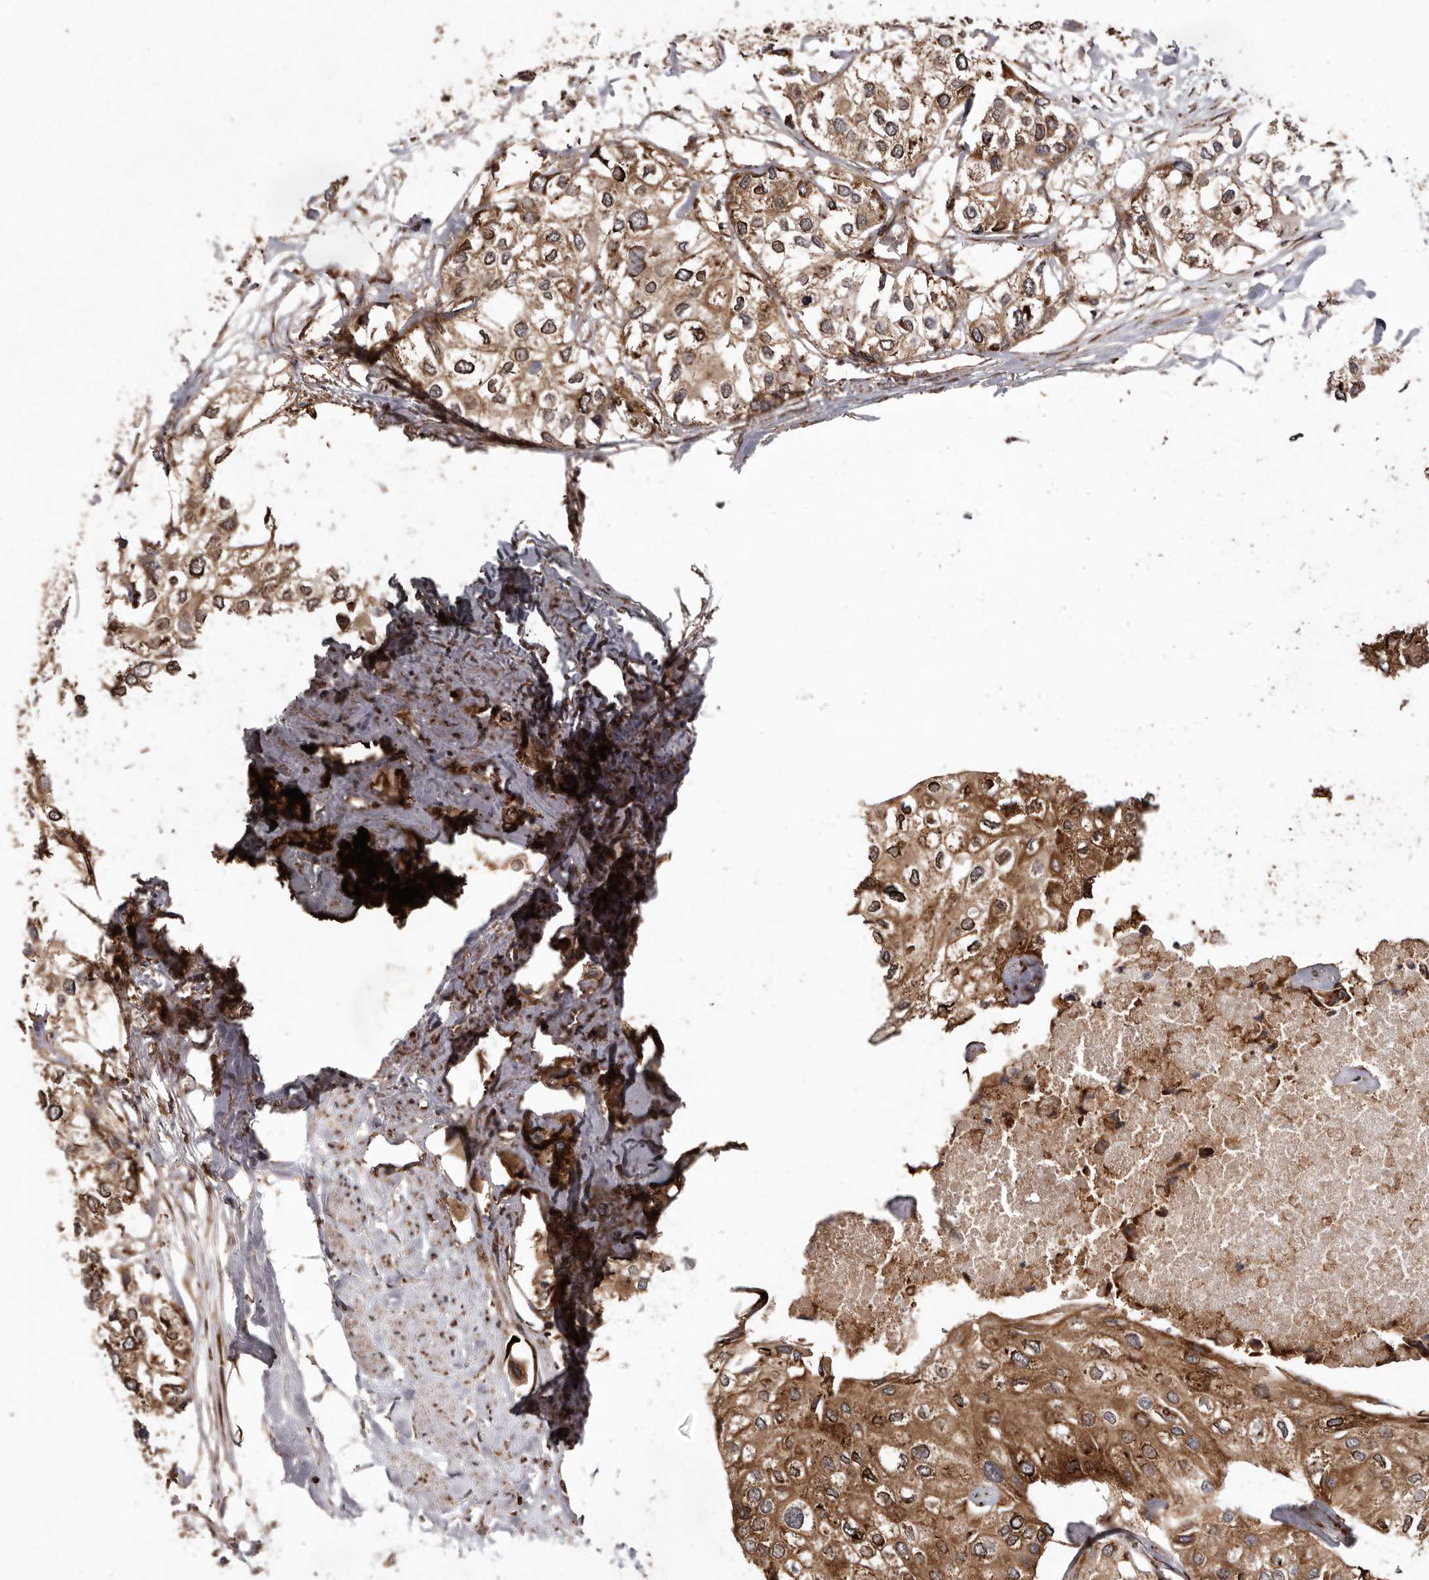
{"staining": {"intensity": "moderate", "quantity": ">75%", "location": "cytoplasmic/membranous"}, "tissue": "urothelial cancer", "cell_type": "Tumor cells", "image_type": "cancer", "snomed": [{"axis": "morphology", "description": "Urothelial carcinoma, High grade"}, {"axis": "topography", "description": "Urinary bladder"}], "caption": "An IHC image of tumor tissue is shown. Protein staining in brown shows moderate cytoplasmic/membranous positivity in urothelial cancer within tumor cells.", "gene": "FLAD1", "patient": {"sex": "male", "age": 64}}